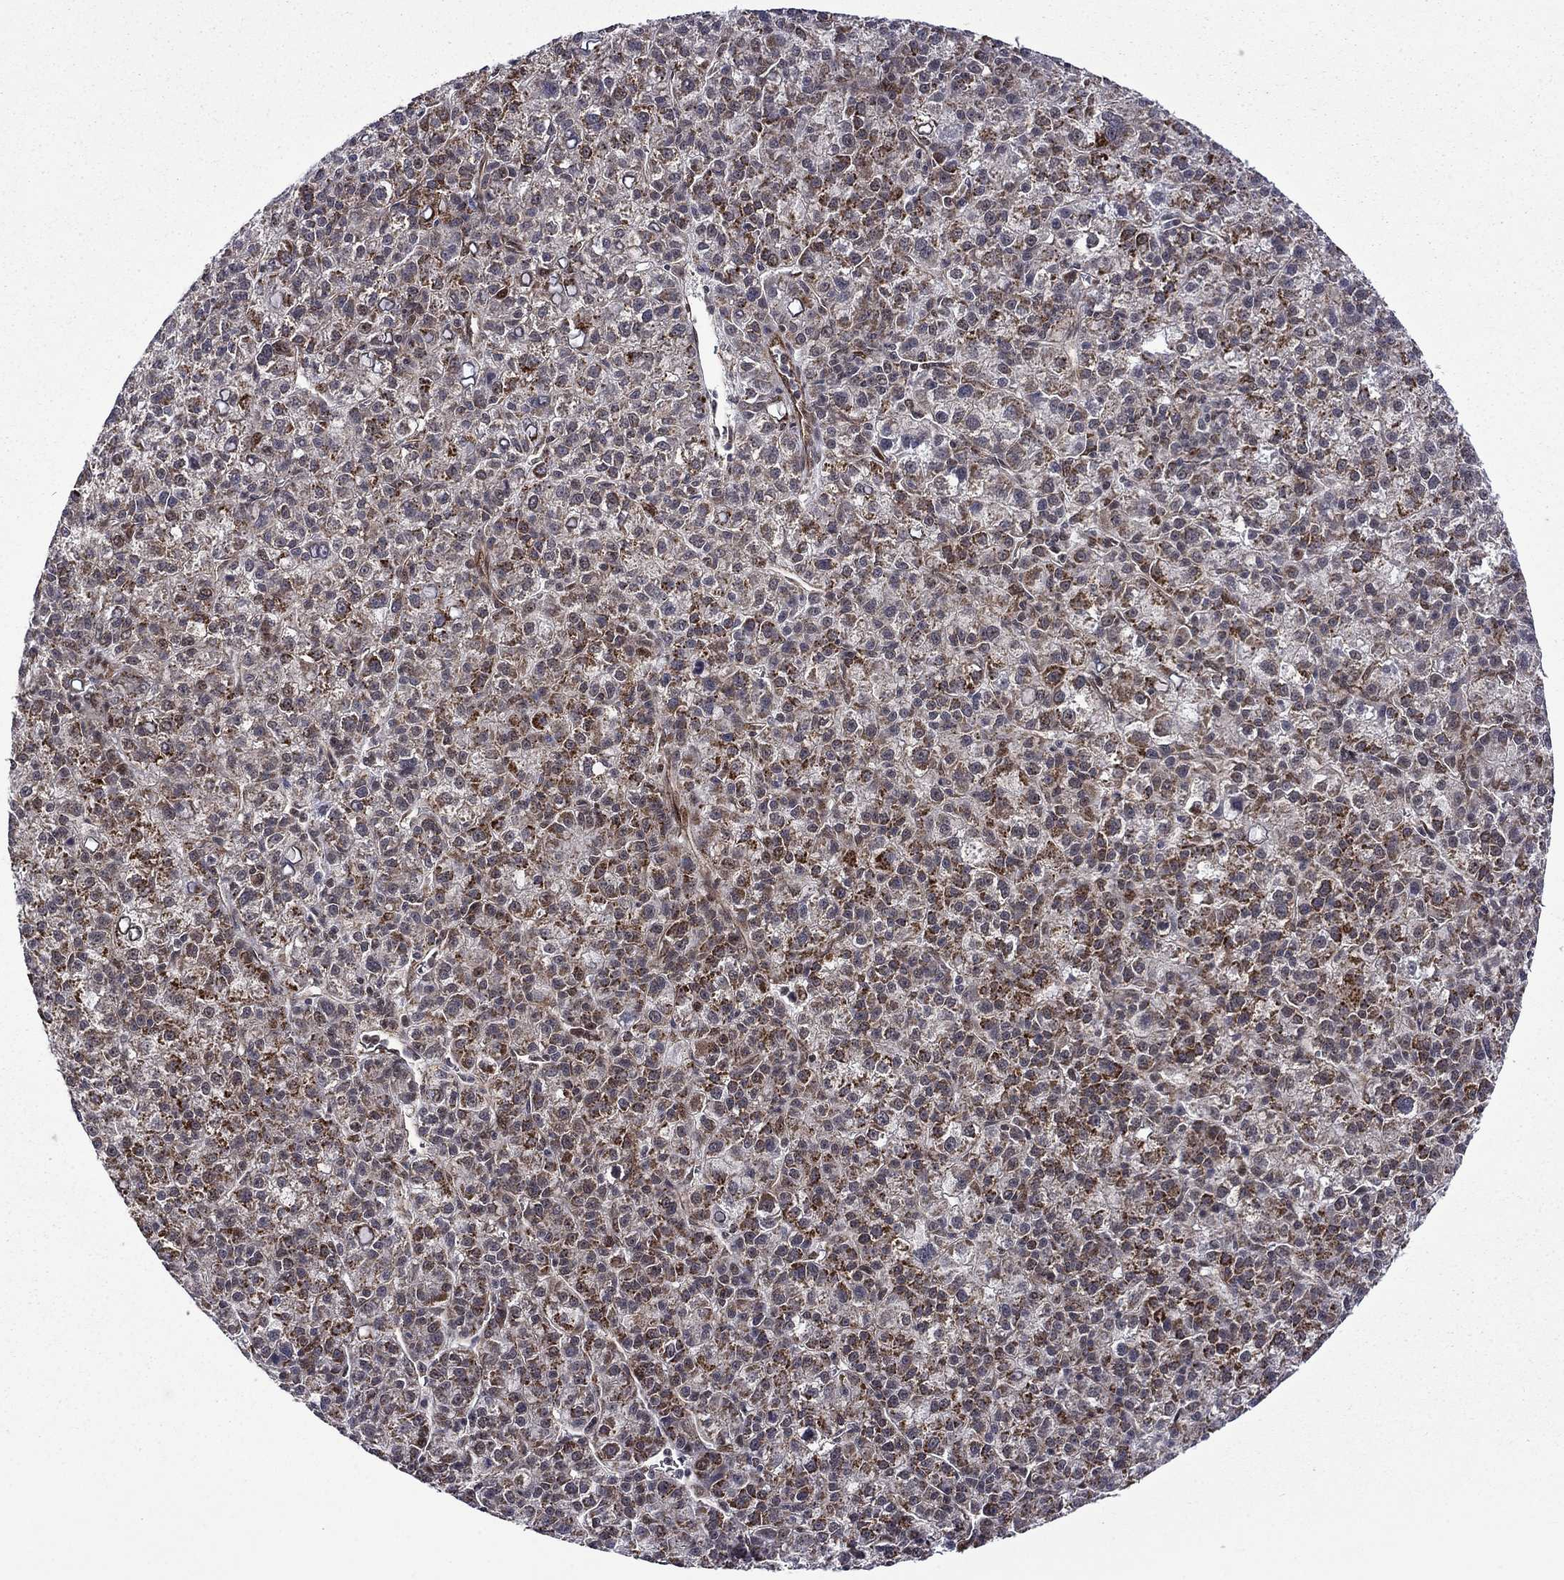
{"staining": {"intensity": "strong", "quantity": "25%-75%", "location": "cytoplasmic/membranous"}, "tissue": "liver cancer", "cell_type": "Tumor cells", "image_type": "cancer", "snomed": [{"axis": "morphology", "description": "Carcinoma, Hepatocellular, NOS"}, {"axis": "topography", "description": "Liver"}], "caption": "Liver hepatocellular carcinoma stained for a protein (brown) demonstrates strong cytoplasmic/membranous positive expression in about 25%-75% of tumor cells.", "gene": "KPNA3", "patient": {"sex": "female", "age": 60}}